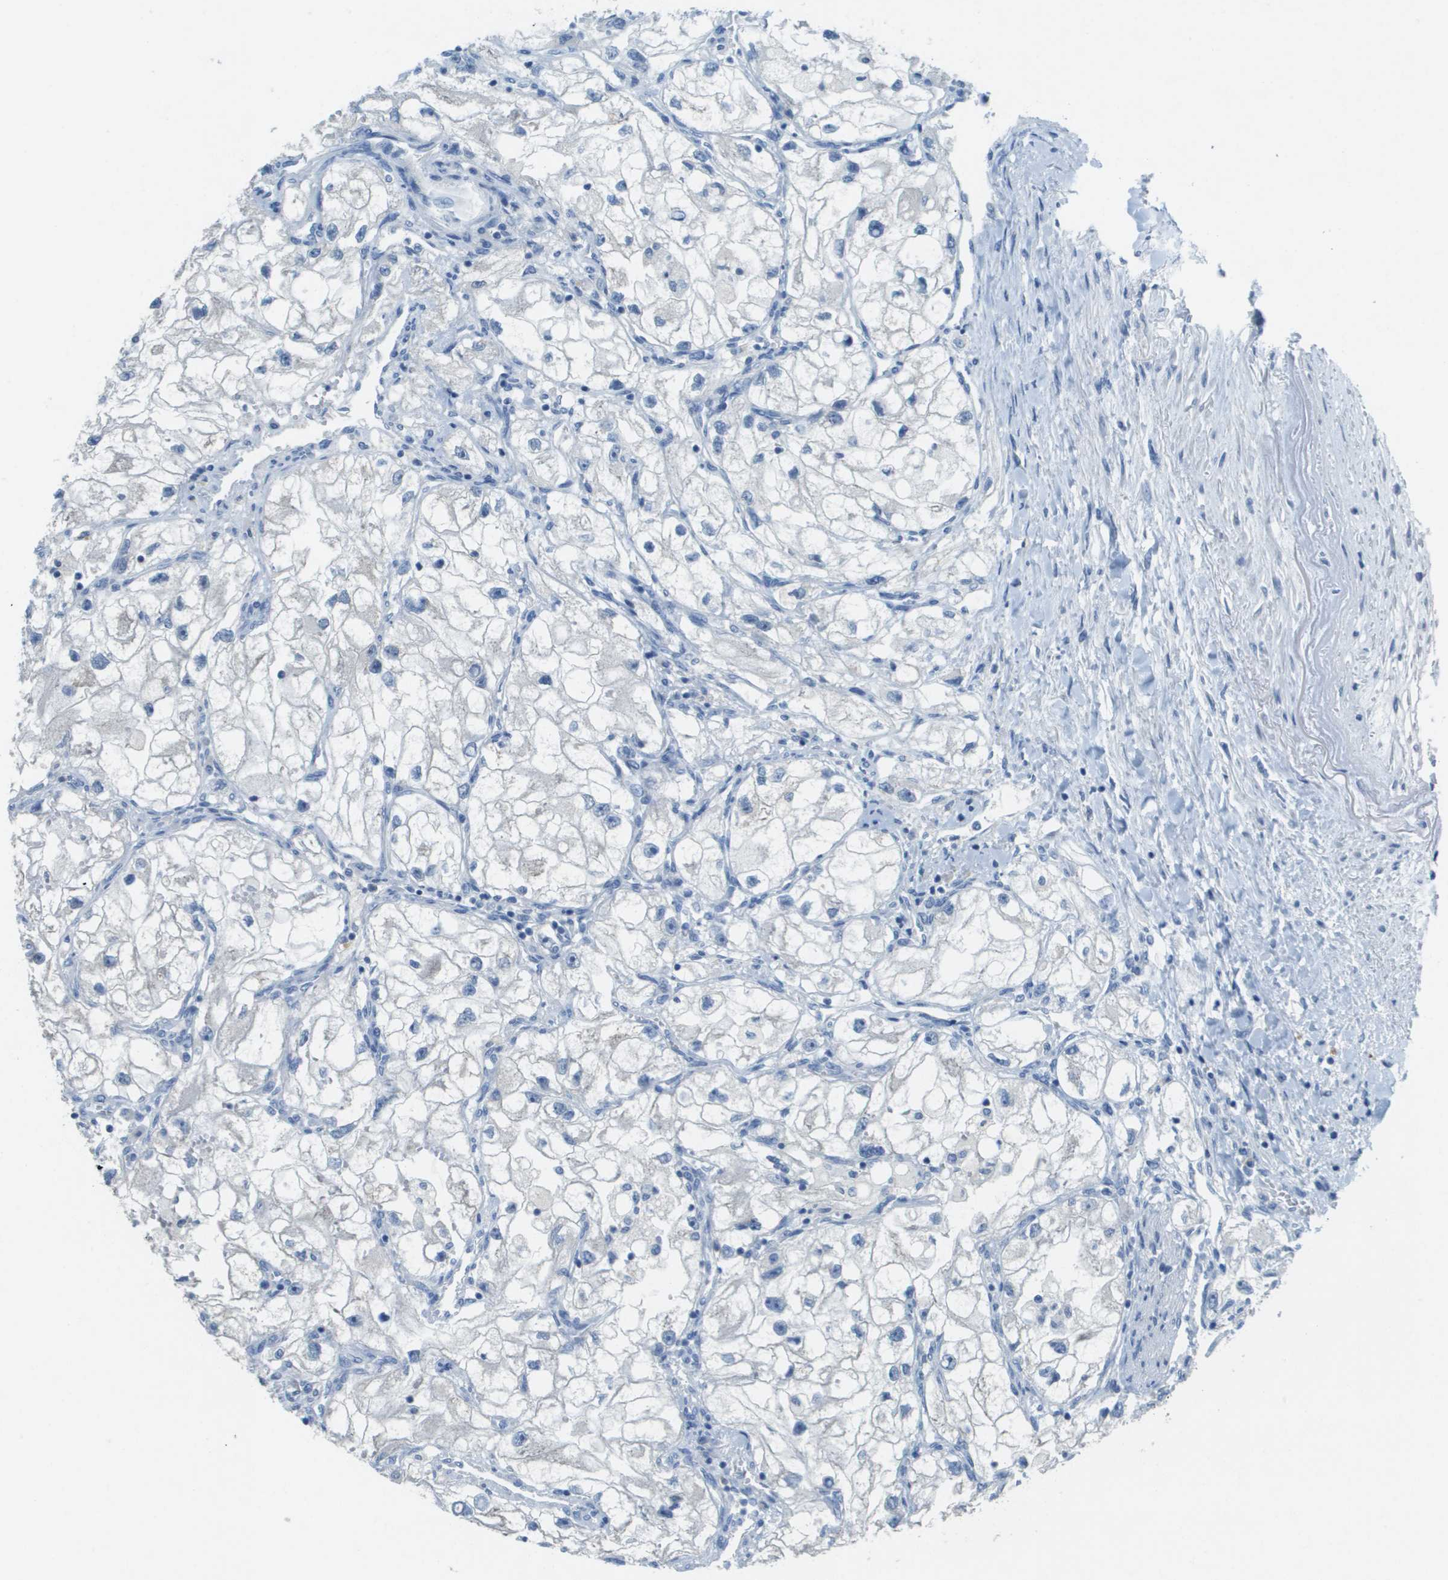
{"staining": {"intensity": "negative", "quantity": "none", "location": "none"}, "tissue": "renal cancer", "cell_type": "Tumor cells", "image_type": "cancer", "snomed": [{"axis": "morphology", "description": "Adenocarcinoma, NOS"}, {"axis": "topography", "description": "Kidney"}], "caption": "There is no significant expression in tumor cells of renal cancer.", "gene": "PTGDR2", "patient": {"sex": "female", "age": 70}}